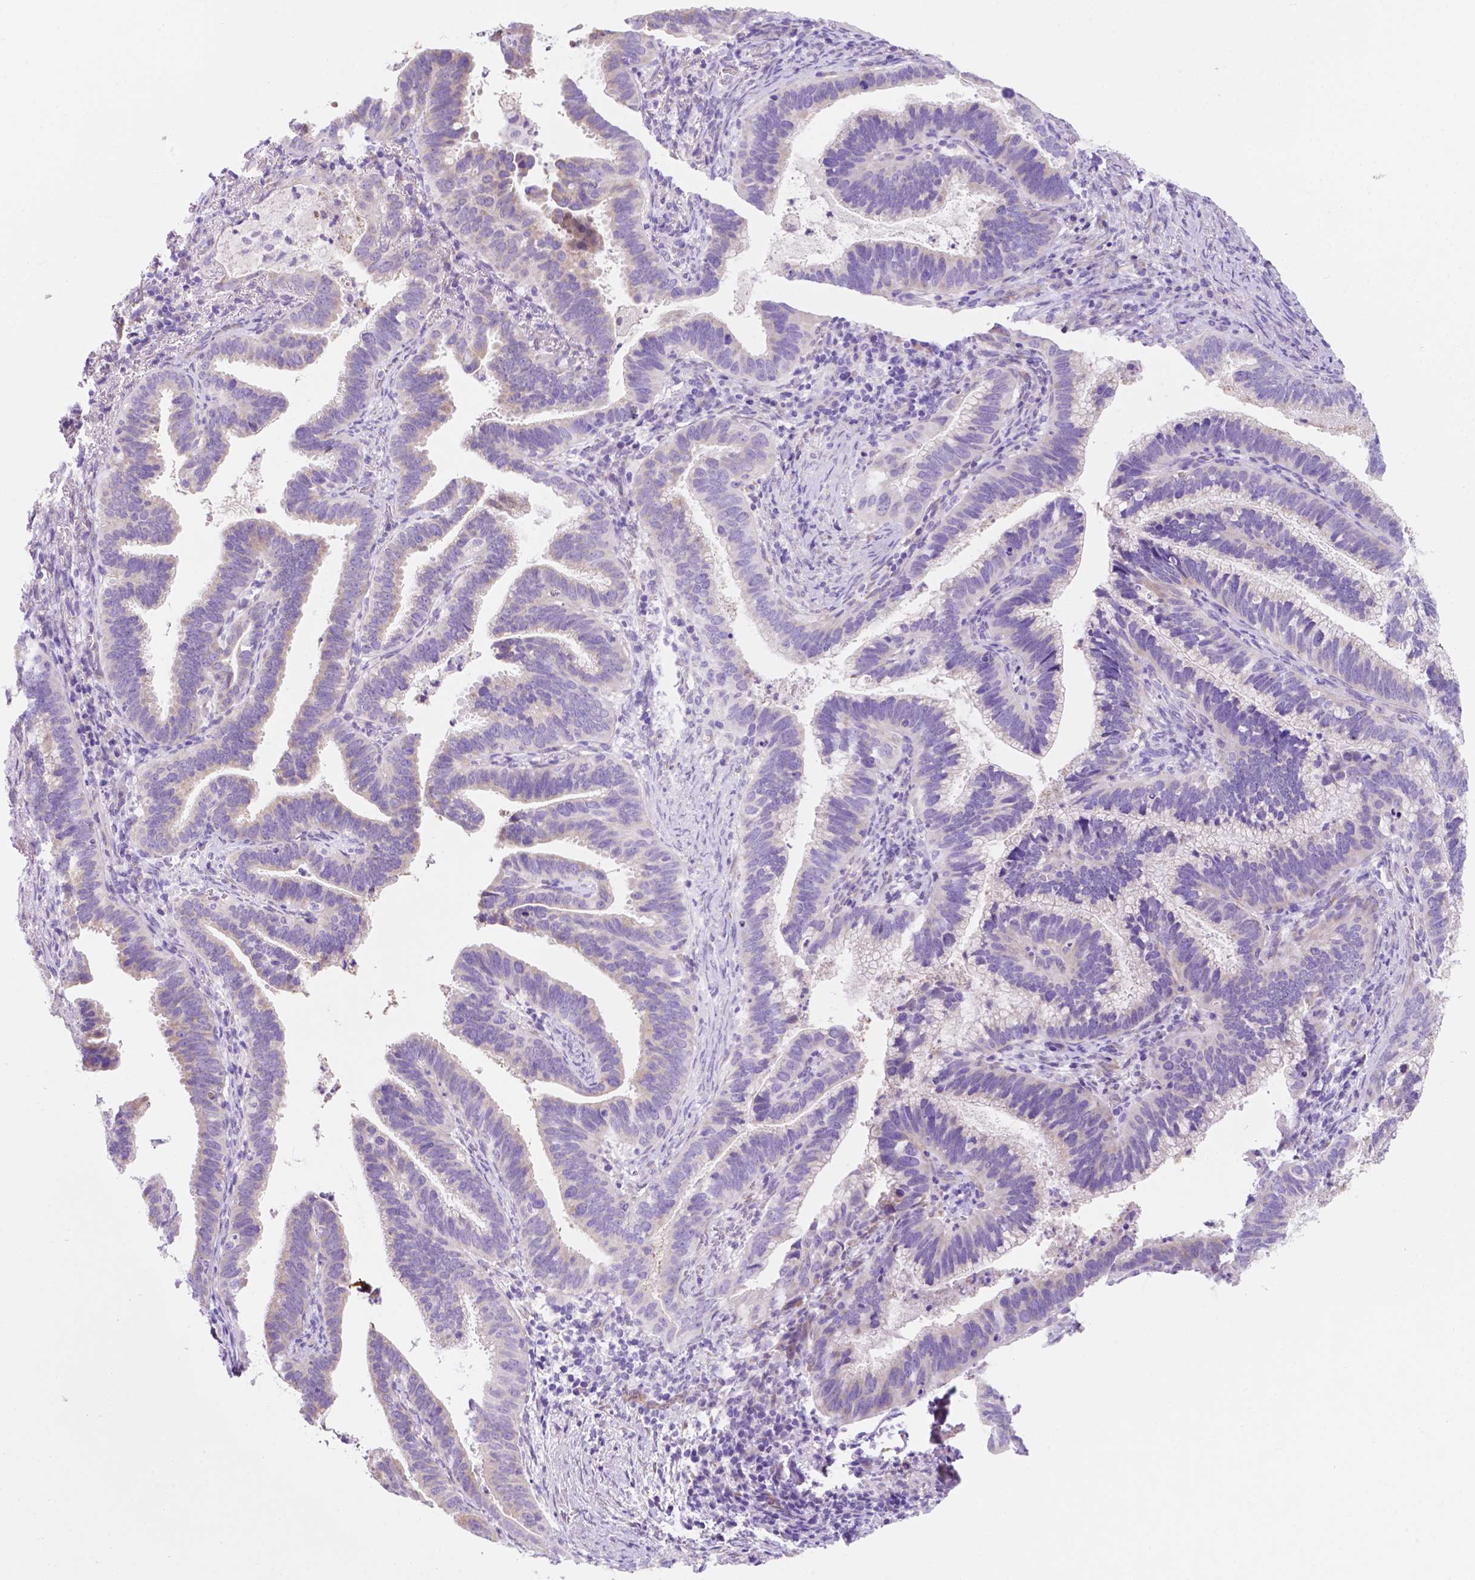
{"staining": {"intensity": "negative", "quantity": "none", "location": "none"}, "tissue": "cervical cancer", "cell_type": "Tumor cells", "image_type": "cancer", "snomed": [{"axis": "morphology", "description": "Adenocarcinoma, NOS"}, {"axis": "topography", "description": "Cervix"}], "caption": "There is no significant expression in tumor cells of cervical adenocarcinoma. The staining is performed using DAB brown chromogen with nuclei counter-stained in using hematoxylin.", "gene": "CEACAM7", "patient": {"sex": "female", "age": 61}}